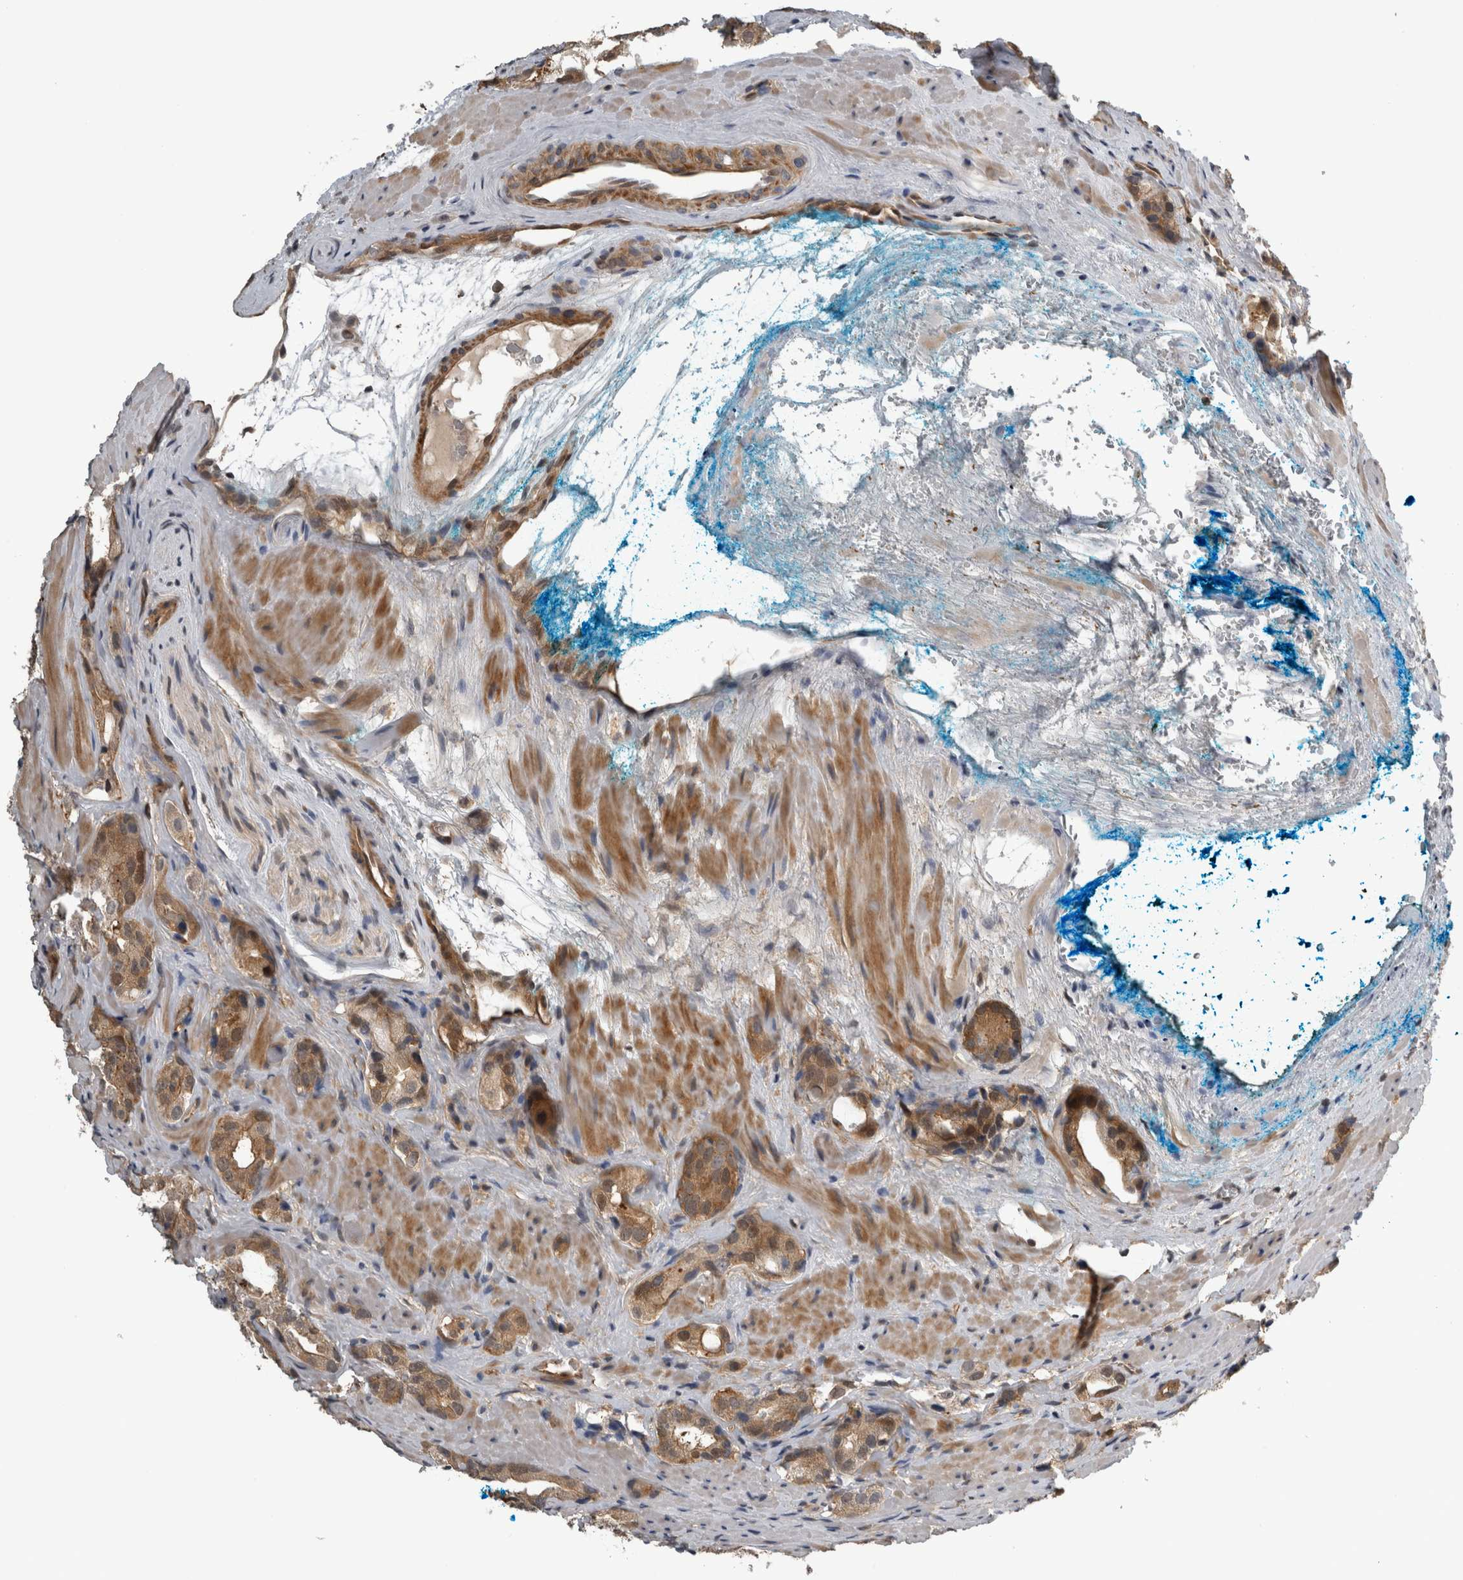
{"staining": {"intensity": "moderate", "quantity": ">75%", "location": "cytoplasmic/membranous"}, "tissue": "prostate cancer", "cell_type": "Tumor cells", "image_type": "cancer", "snomed": [{"axis": "morphology", "description": "Adenocarcinoma, High grade"}, {"axis": "topography", "description": "Prostate"}], "caption": "Prostate cancer was stained to show a protein in brown. There is medium levels of moderate cytoplasmic/membranous positivity in about >75% of tumor cells. The staining was performed using DAB, with brown indicating positive protein expression. Nuclei are stained blue with hematoxylin.", "gene": "NAPRT", "patient": {"sex": "male", "age": 63}}